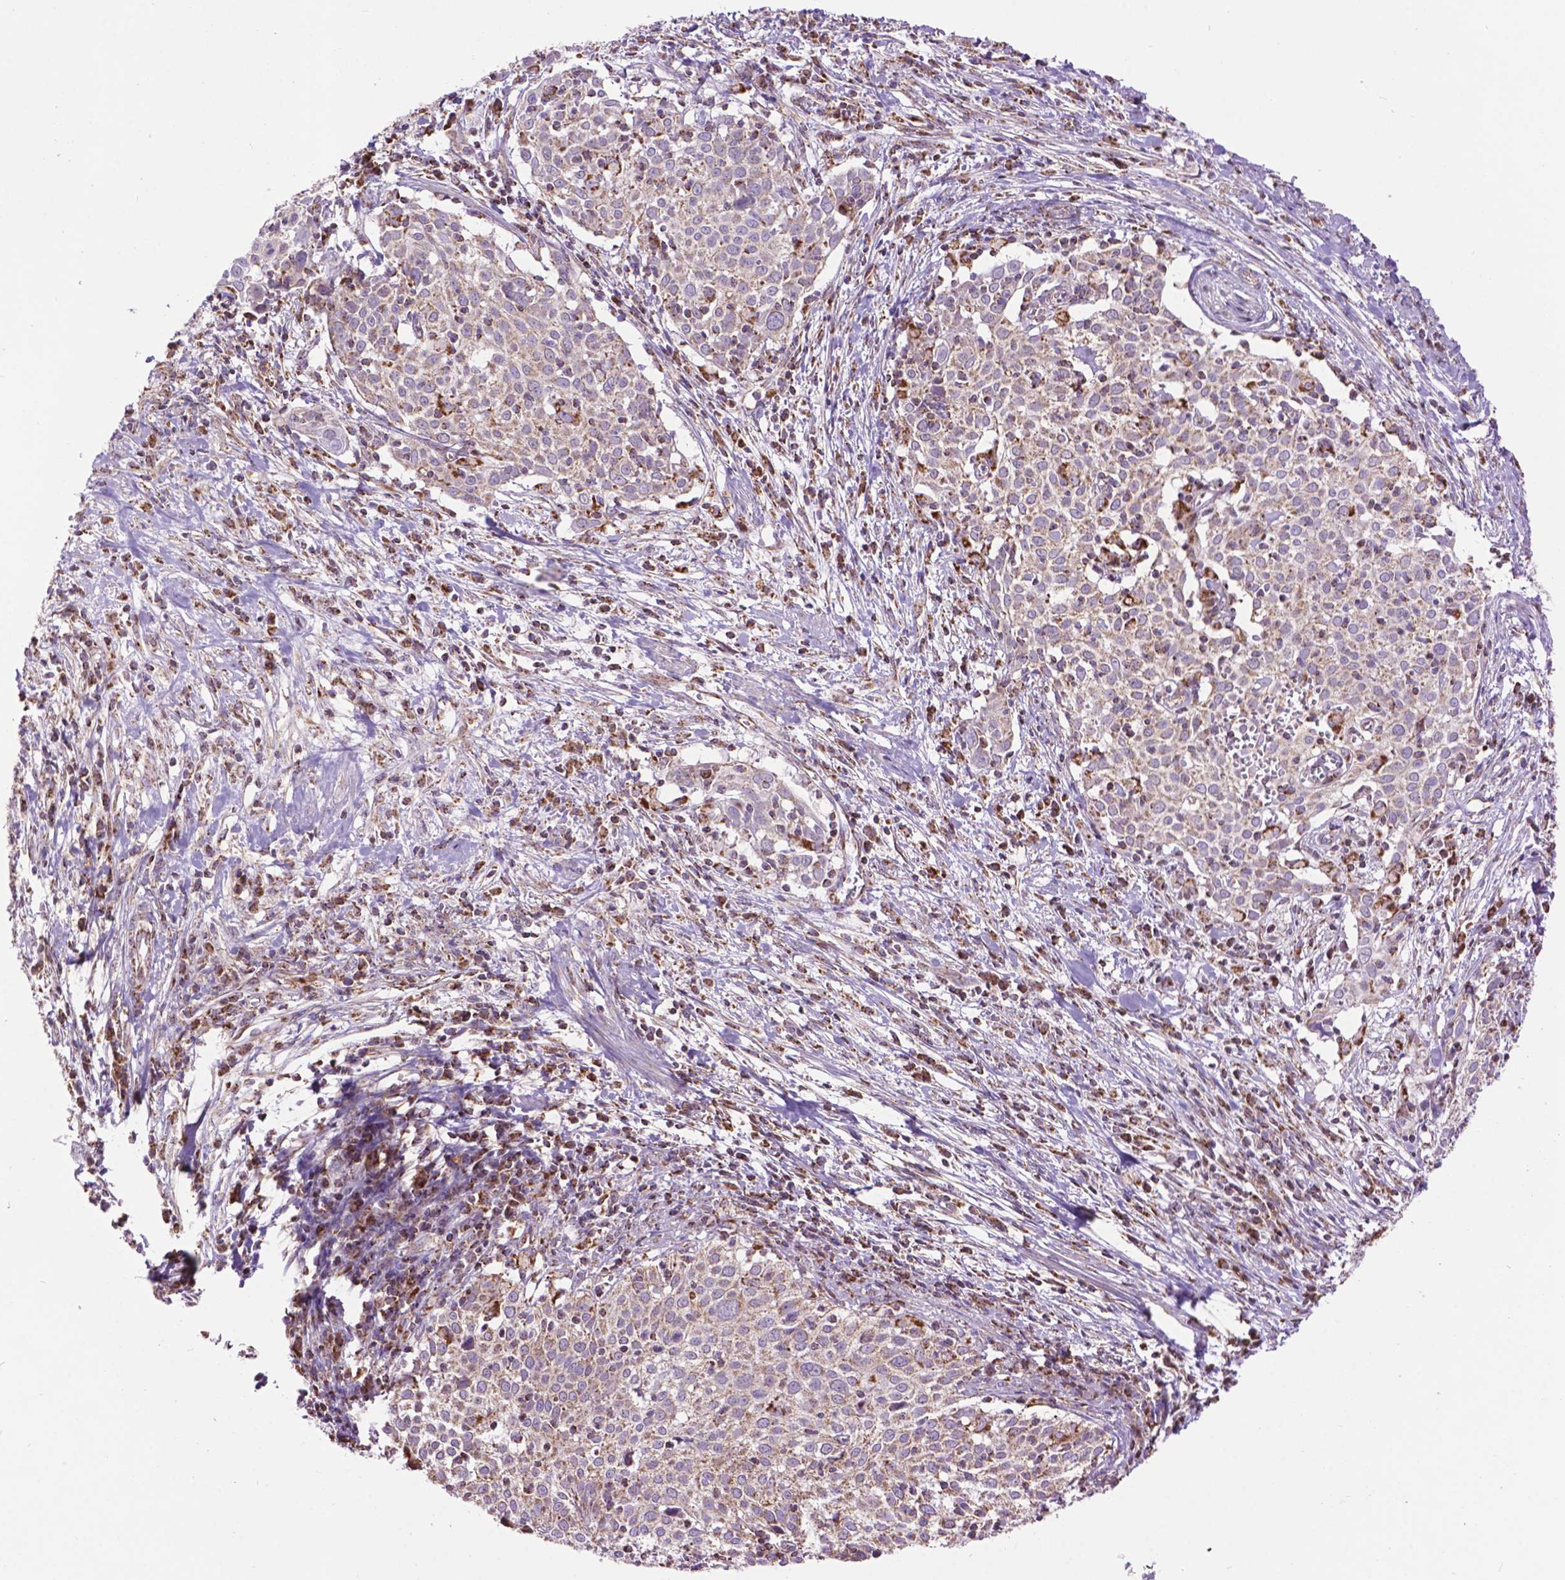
{"staining": {"intensity": "weak", "quantity": "<25%", "location": "cytoplasmic/membranous"}, "tissue": "cervical cancer", "cell_type": "Tumor cells", "image_type": "cancer", "snomed": [{"axis": "morphology", "description": "Squamous cell carcinoma, NOS"}, {"axis": "topography", "description": "Cervix"}], "caption": "Tumor cells show no significant protein expression in cervical squamous cell carcinoma.", "gene": "PYCR3", "patient": {"sex": "female", "age": 39}}